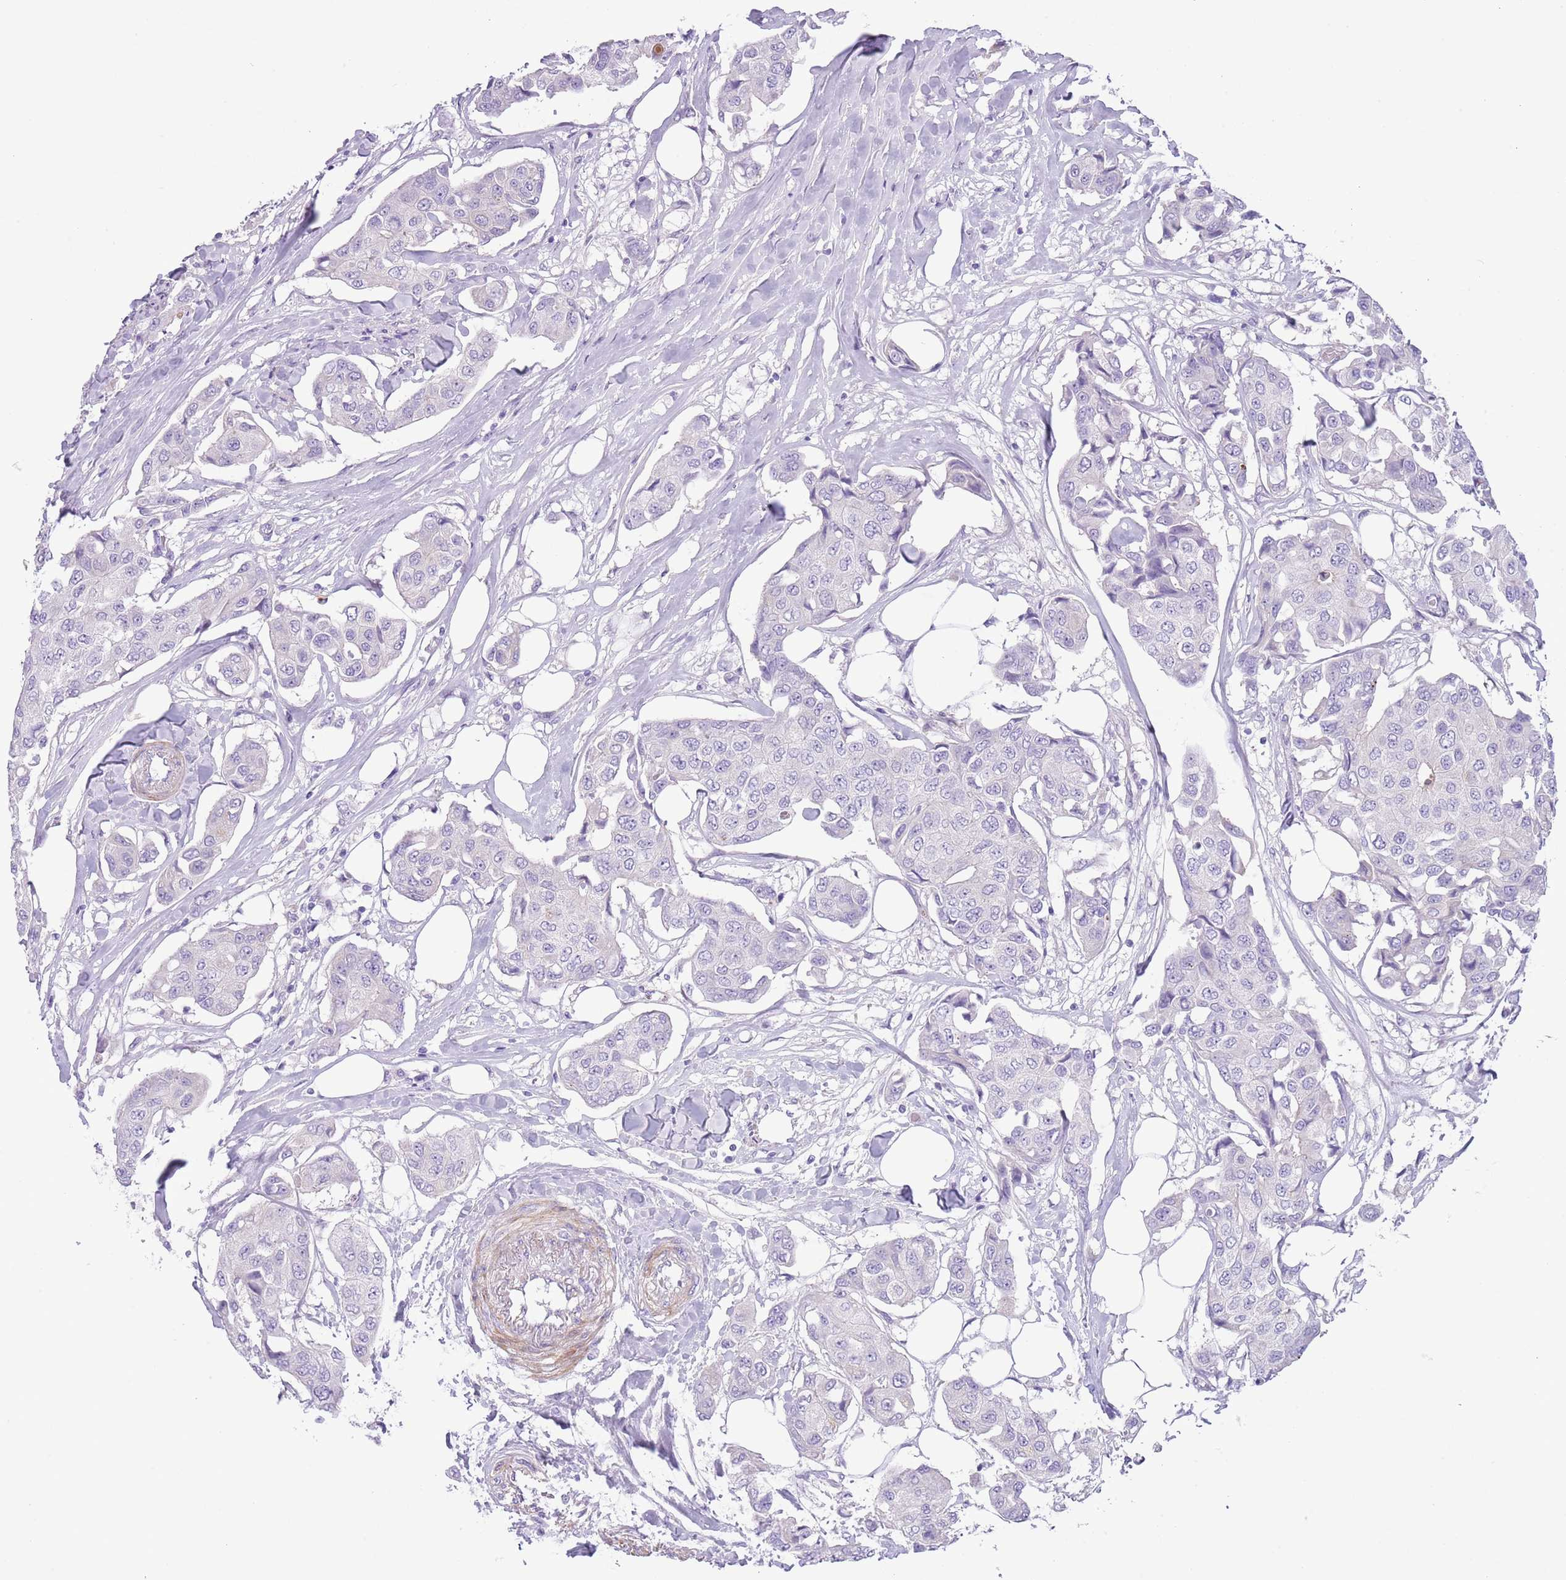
{"staining": {"intensity": "negative", "quantity": "none", "location": "none"}, "tissue": "breast cancer", "cell_type": "Tumor cells", "image_type": "cancer", "snomed": [{"axis": "morphology", "description": "Duct carcinoma"}, {"axis": "topography", "description": "Breast"}, {"axis": "topography", "description": "Lymph node"}], "caption": "Human breast invasive ductal carcinoma stained for a protein using immunohistochemistry (IHC) displays no staining in tumor cells.", "gene": "OR6M1", "patient": {"sex": "female", "age": 80}}